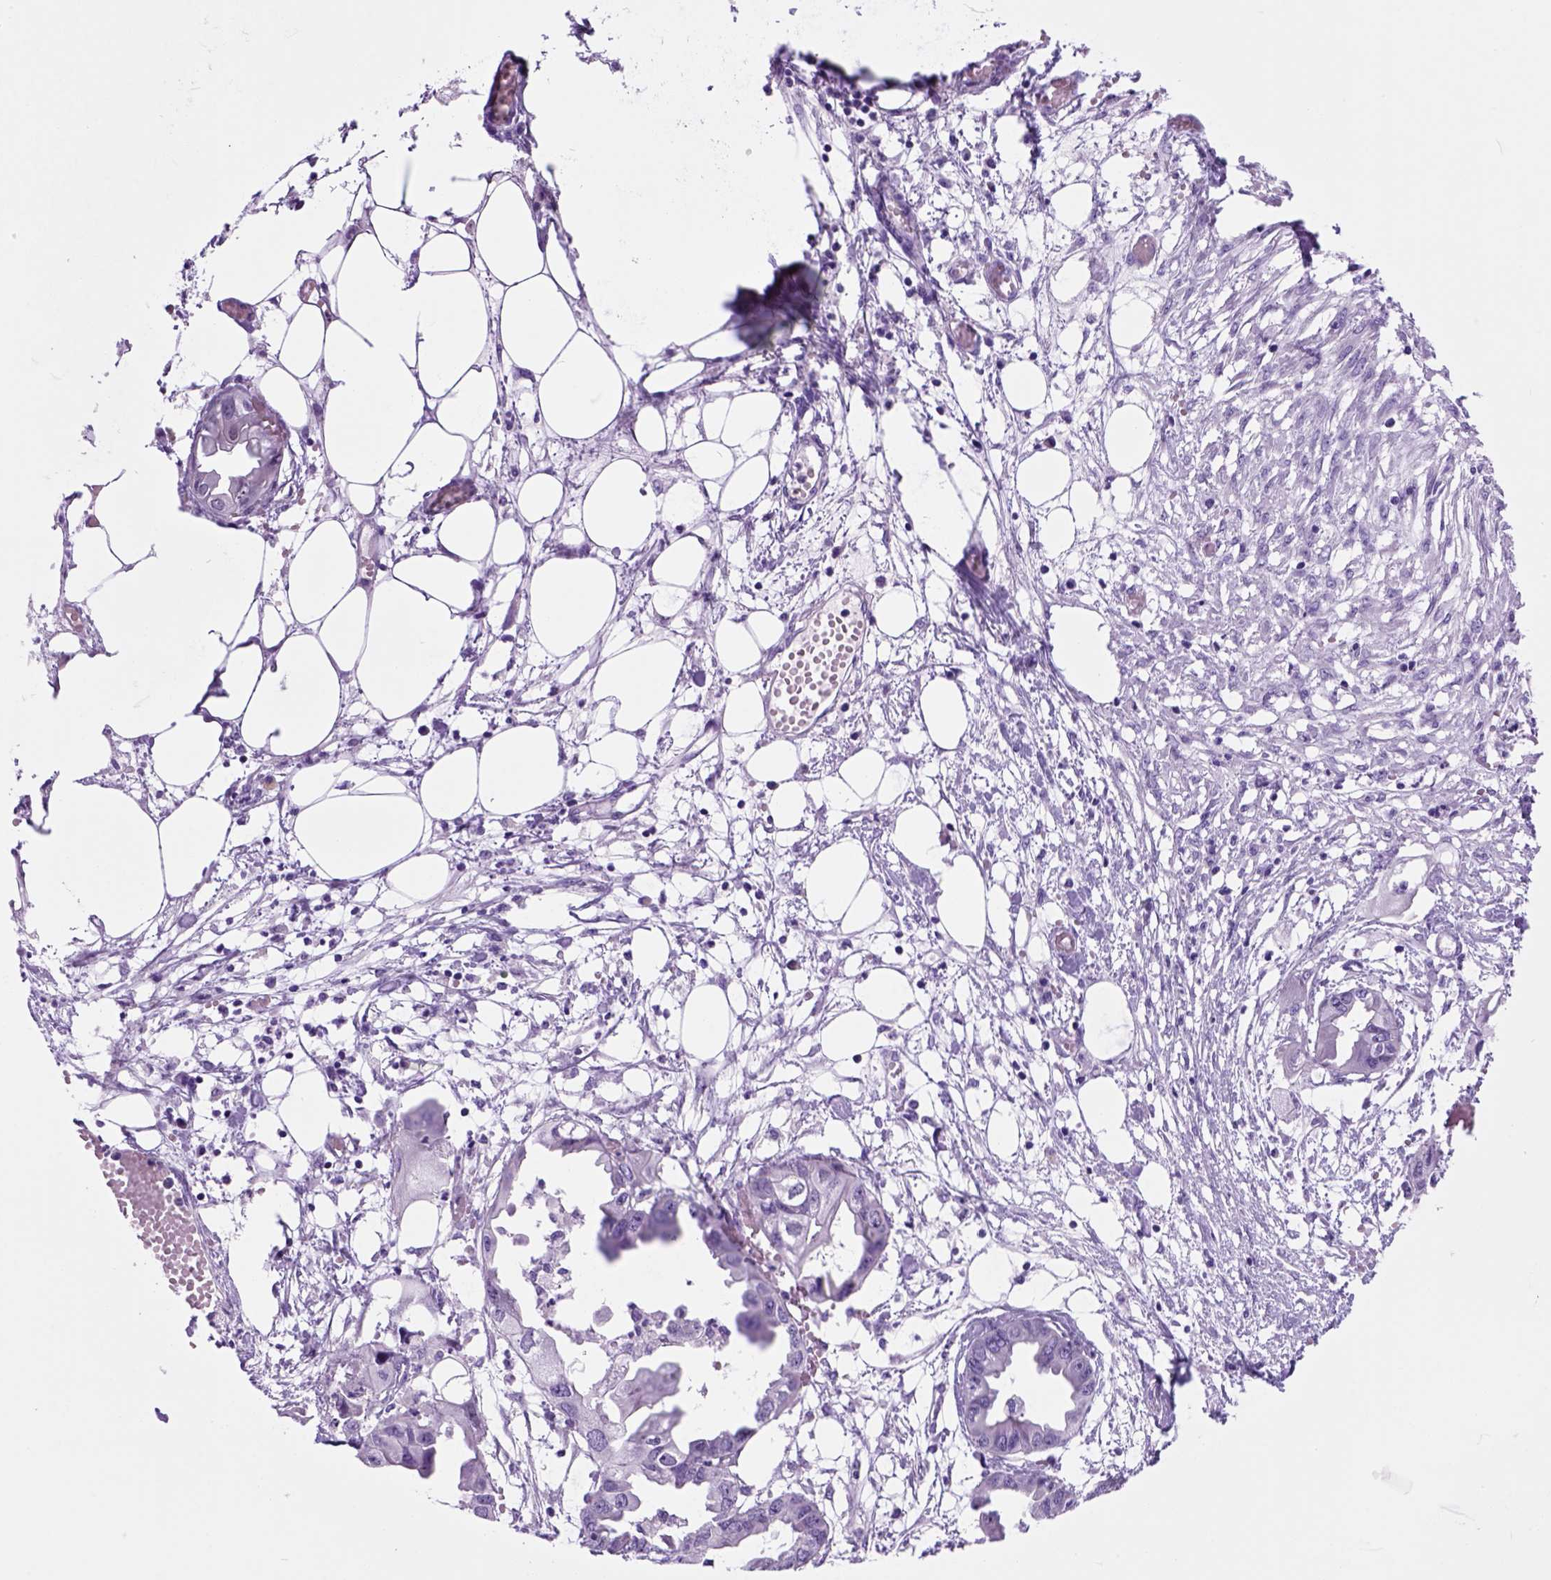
{"staining": {"intensity": "negative", "quantity": "none", "location": "none"}, "tissue": "endometrial cancer", "cell_type": "Tumor cells", "image_type": "cancer", "snomed": [{"axis": "morphology", "description": "Adenocarcinoma, NOS"}, {"axis": "morphology", "description": "Adenocarcinoma, metastatic, NOS"}, {"axis": "topography", "description": "Adipose tissue"}, {"axis": "topography", "description": "Endometrium"}], "caption": "Immunohistochemical staining of human endometrial cancer reveals no significant positivity in tumor cells.", "gene": "HHIPL2", "patient": {"sex": "female", "age": 67}}